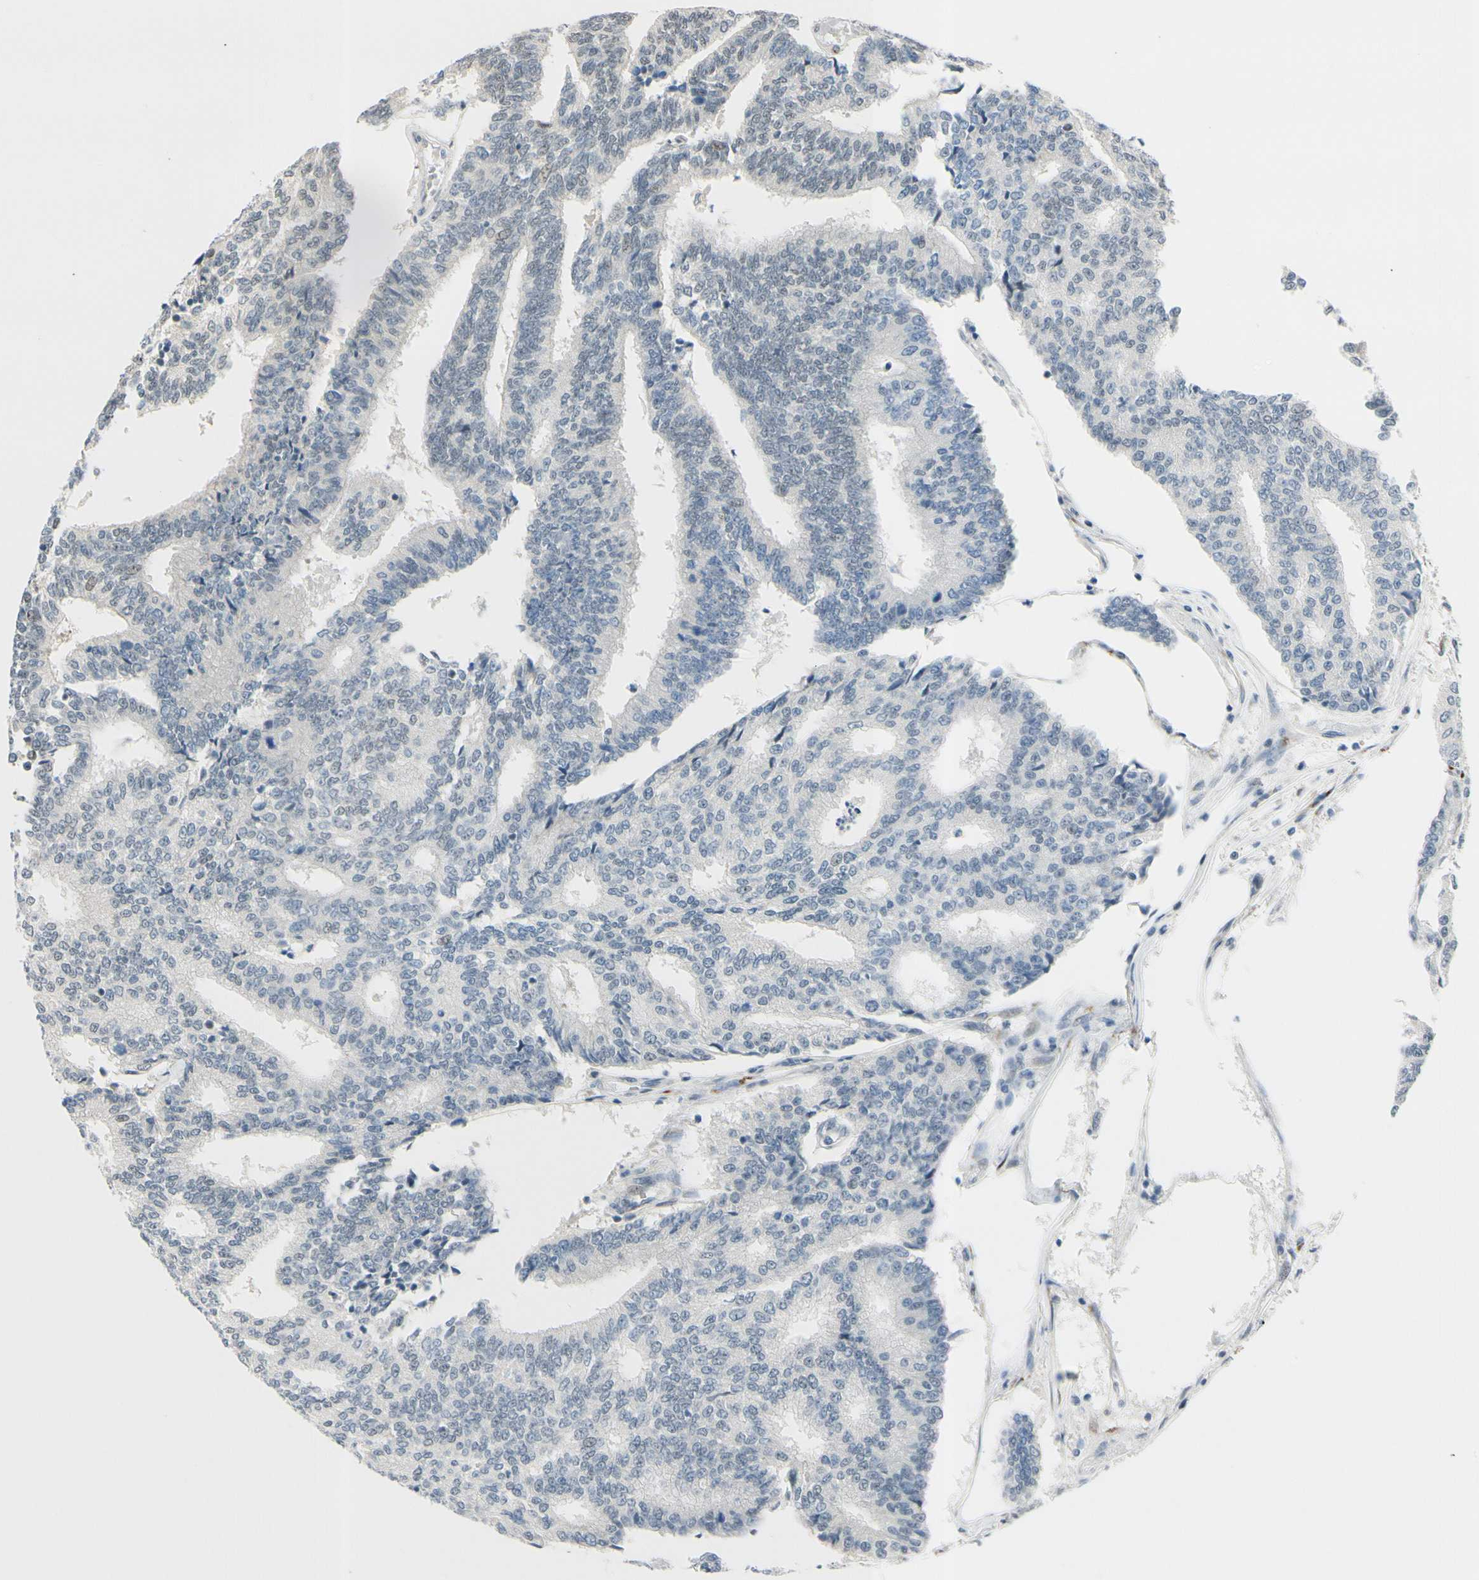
{"staining": {"intensity": "negative", "quantity": "none", "location": "none"}, "tissue": "prostate cancer", "cell_type": "Tumor cells", "image_type": "cancer", "snomed": [{"axis": "morphology", "description": "Adenocarcinoma, High grade"}, {"axis": "topography", "description": "Prostate"}], "caption": "IHC histopathology image of neoplastic tissue: prostate high-grade adenocarcinoma stained with DAB (3,3'-diaminobenzidine) shows no significant protein positivity in tumor cells.", "gene": "B4GALNT1", "patient": {"sex": "male", "age": 55}}